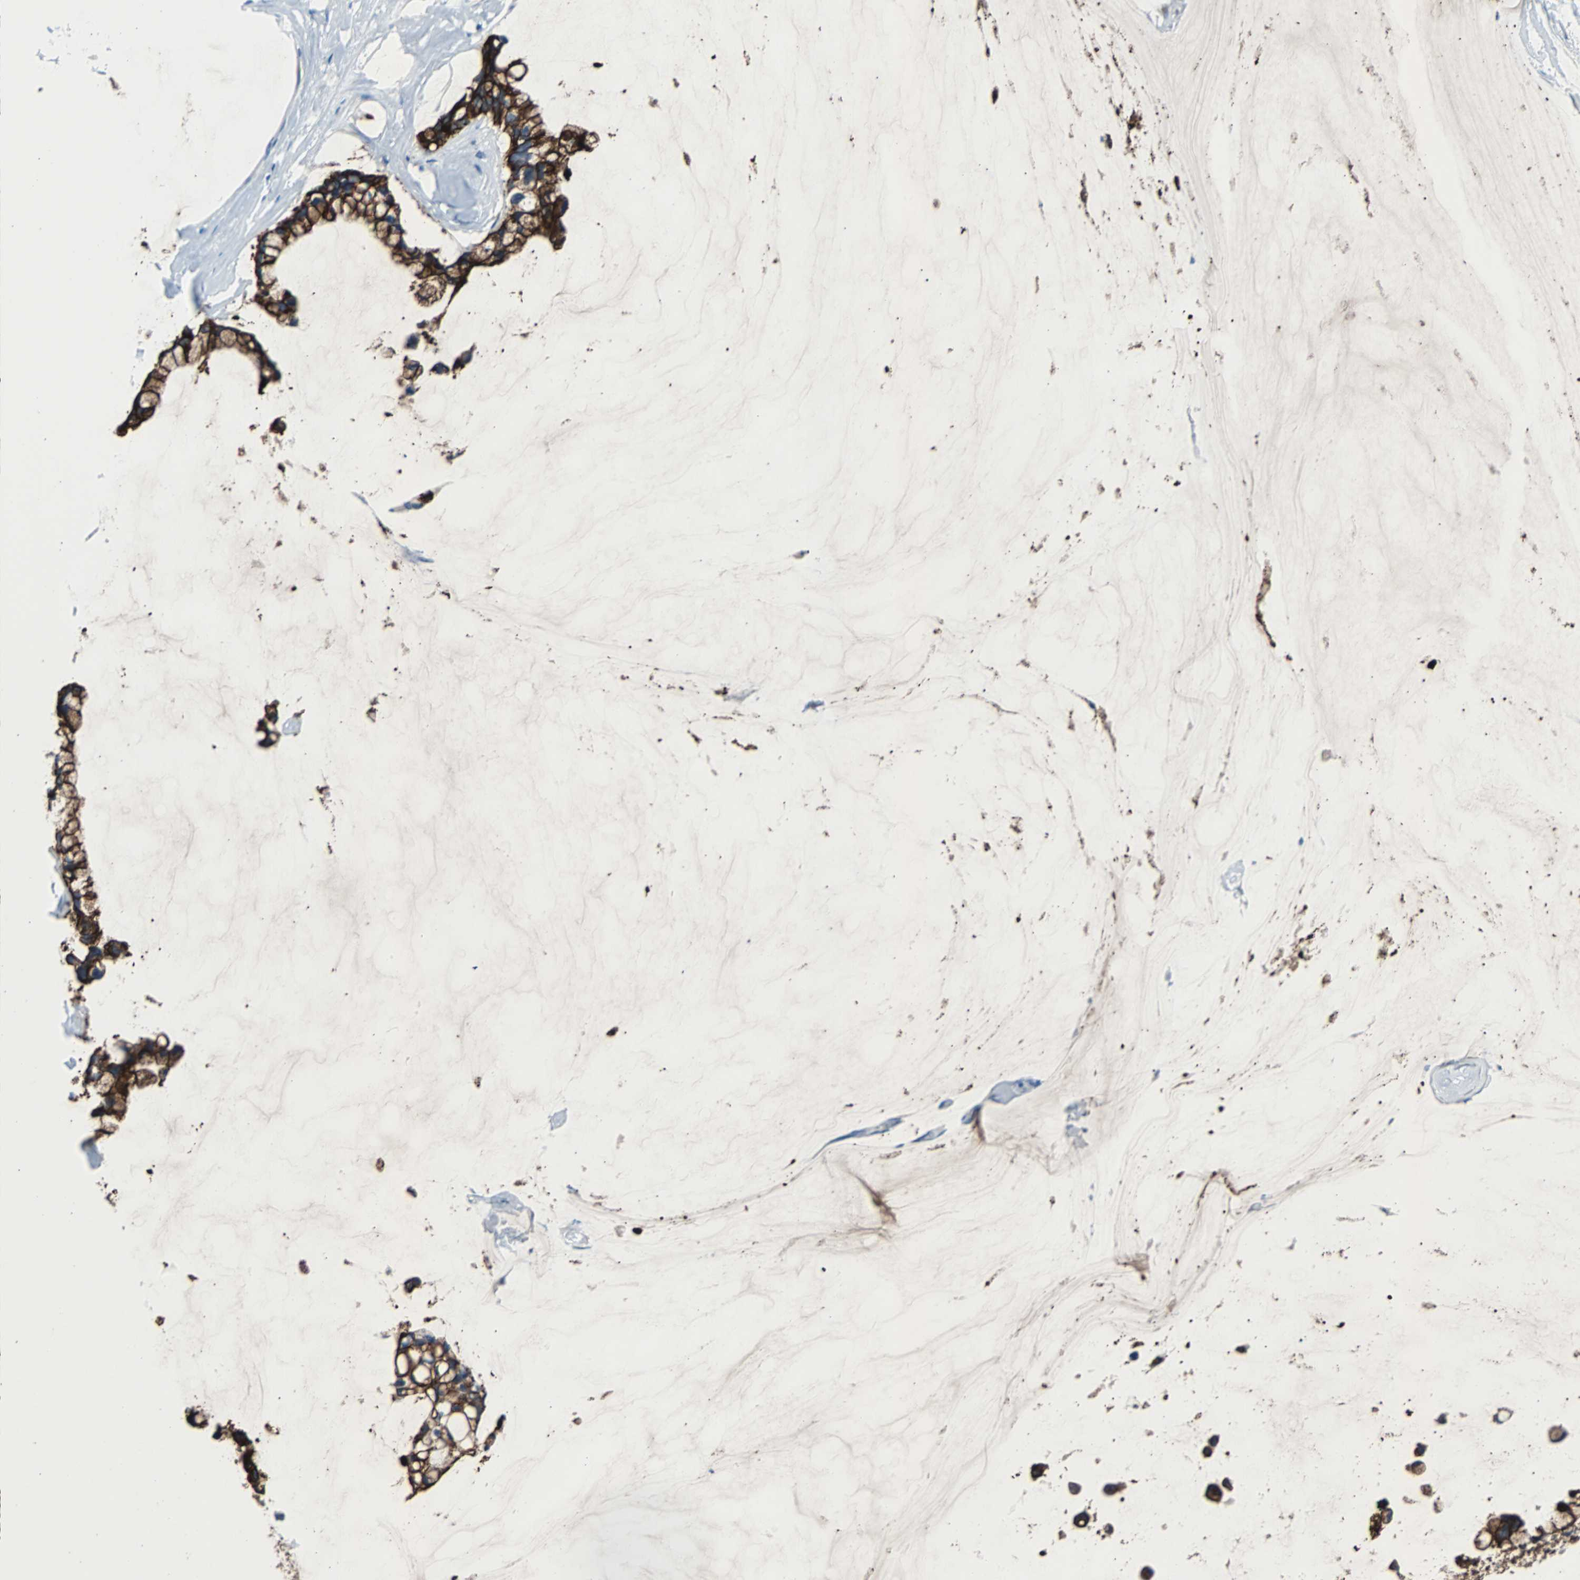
{"staining": {"intensity": "strong", "quantity": ">75%", "location": "cytoplasmic/membranous"}, "tissue": "ovarian cancer", "cell_type": "Tumor cells", "image_type": "cancer", "snomed": [{"axis": "morphology", "description": "Cystadenocarcinoma, mucinous, NOS"}, {"axis": "topography", "description": "Ovary"}], "caption": "Immunohistochemical staining of mucinous cystadenocarcinoma (ovarian) reveals strong cytoplasmic/membranous protein staining in about >75% of tumor cells. (Brightfield microscopy of DAB IHC at high magnification).", "gene": "KRT7", "patient": {"sex": "female", "age": 39}}